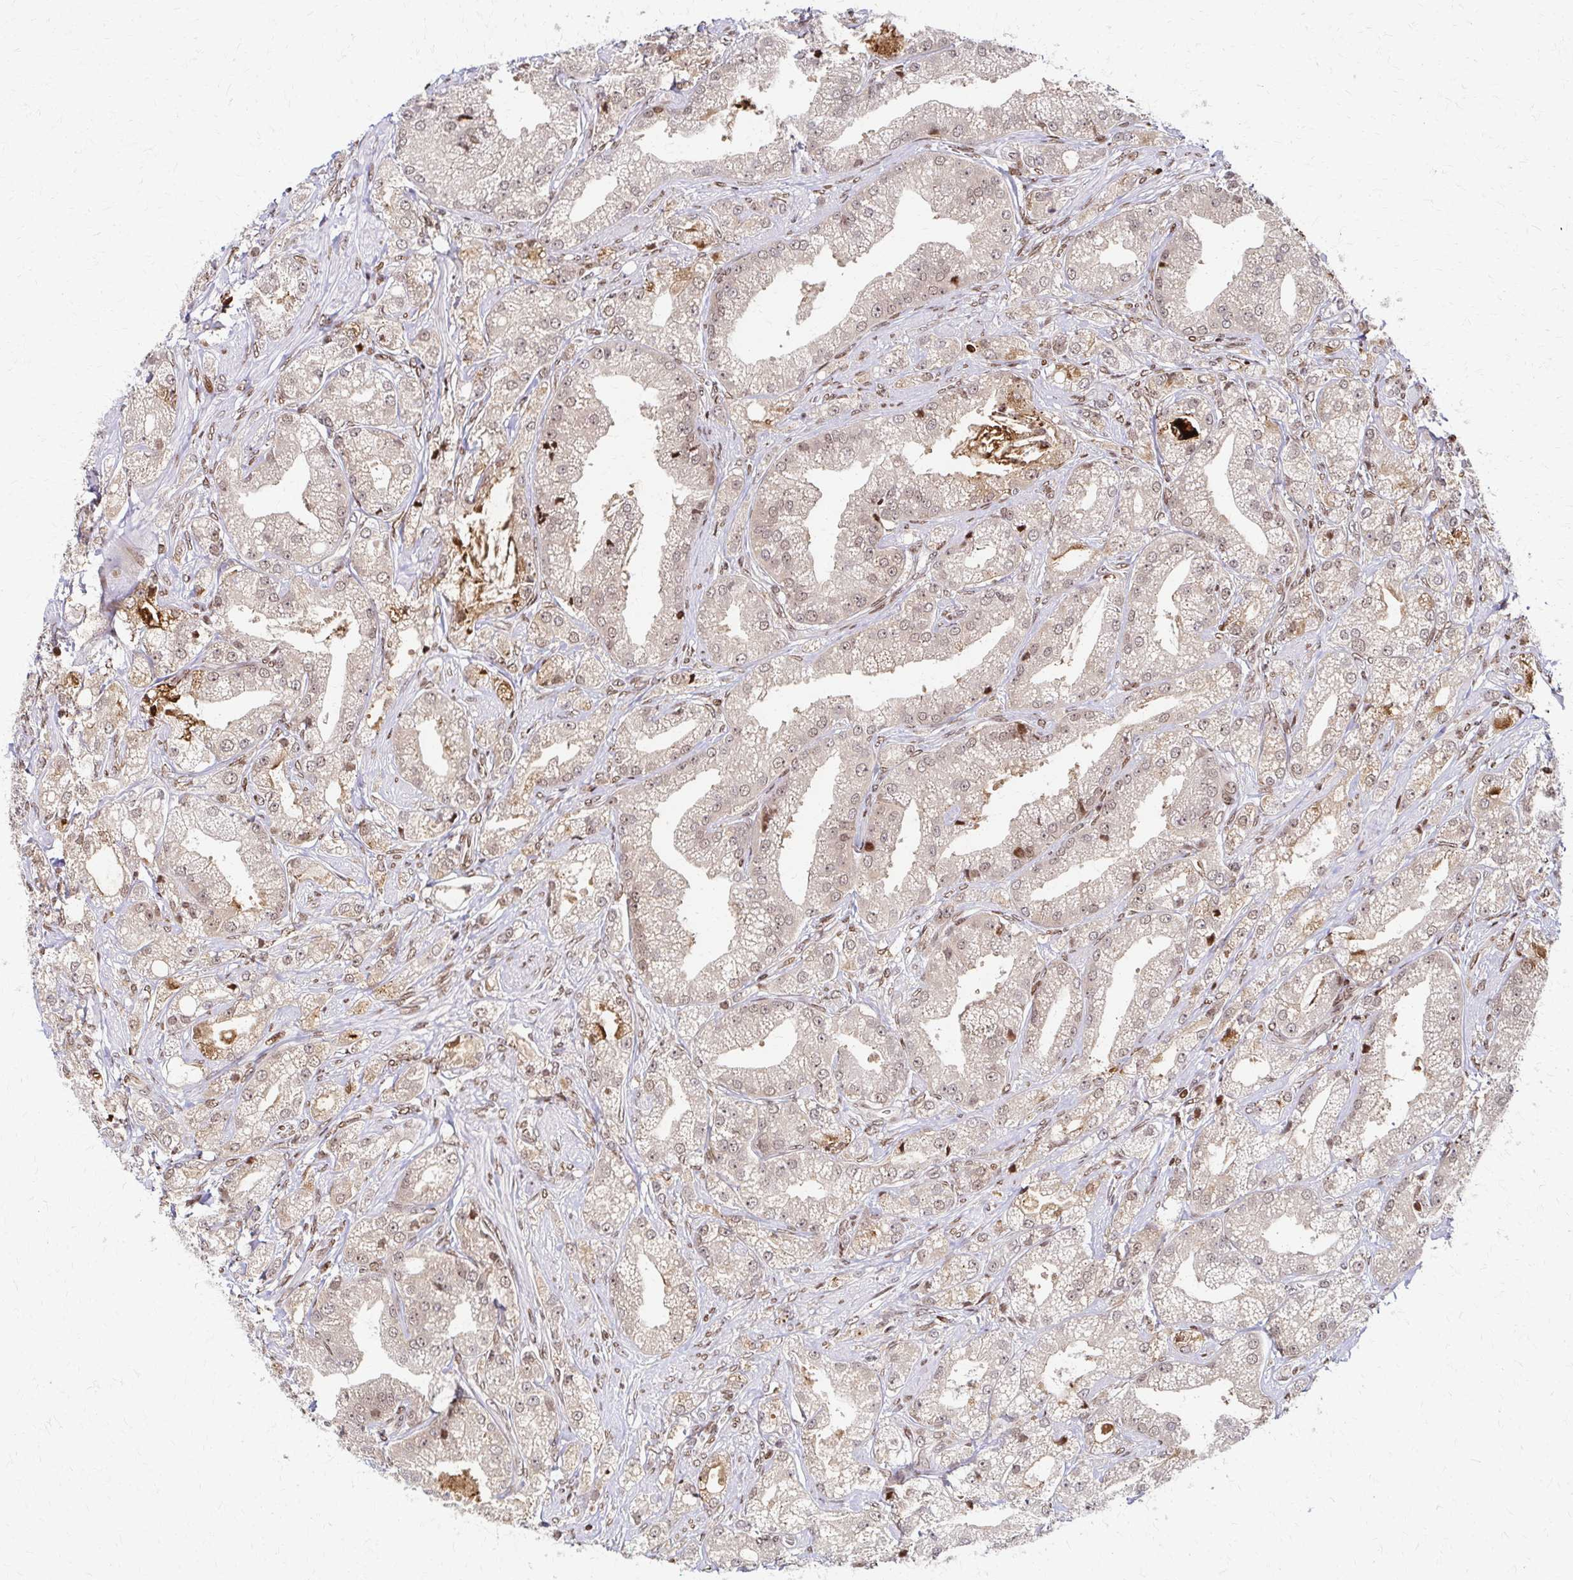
{"staining": {"intensity": "weak", "quantity": "25%-75%", "location": "nuclear"}, "tissue": "prostate cancer", "cell_type": "Tumor cells", "image_type": "cancer", "snomed": [{"axis": "morphology", "description": "Adenocarcinoma, High grade"}, {"axis": "topography", "description": "Prostate"}], "caption": "This photomicrograph displays IHC staining of human prostate adenocarcinoma (high-grade), with low weak nuclear staining in about 25%-75% of tumor cells.", "gene": "PSMD7", "patient": {"sex": "male", "age": 61}}